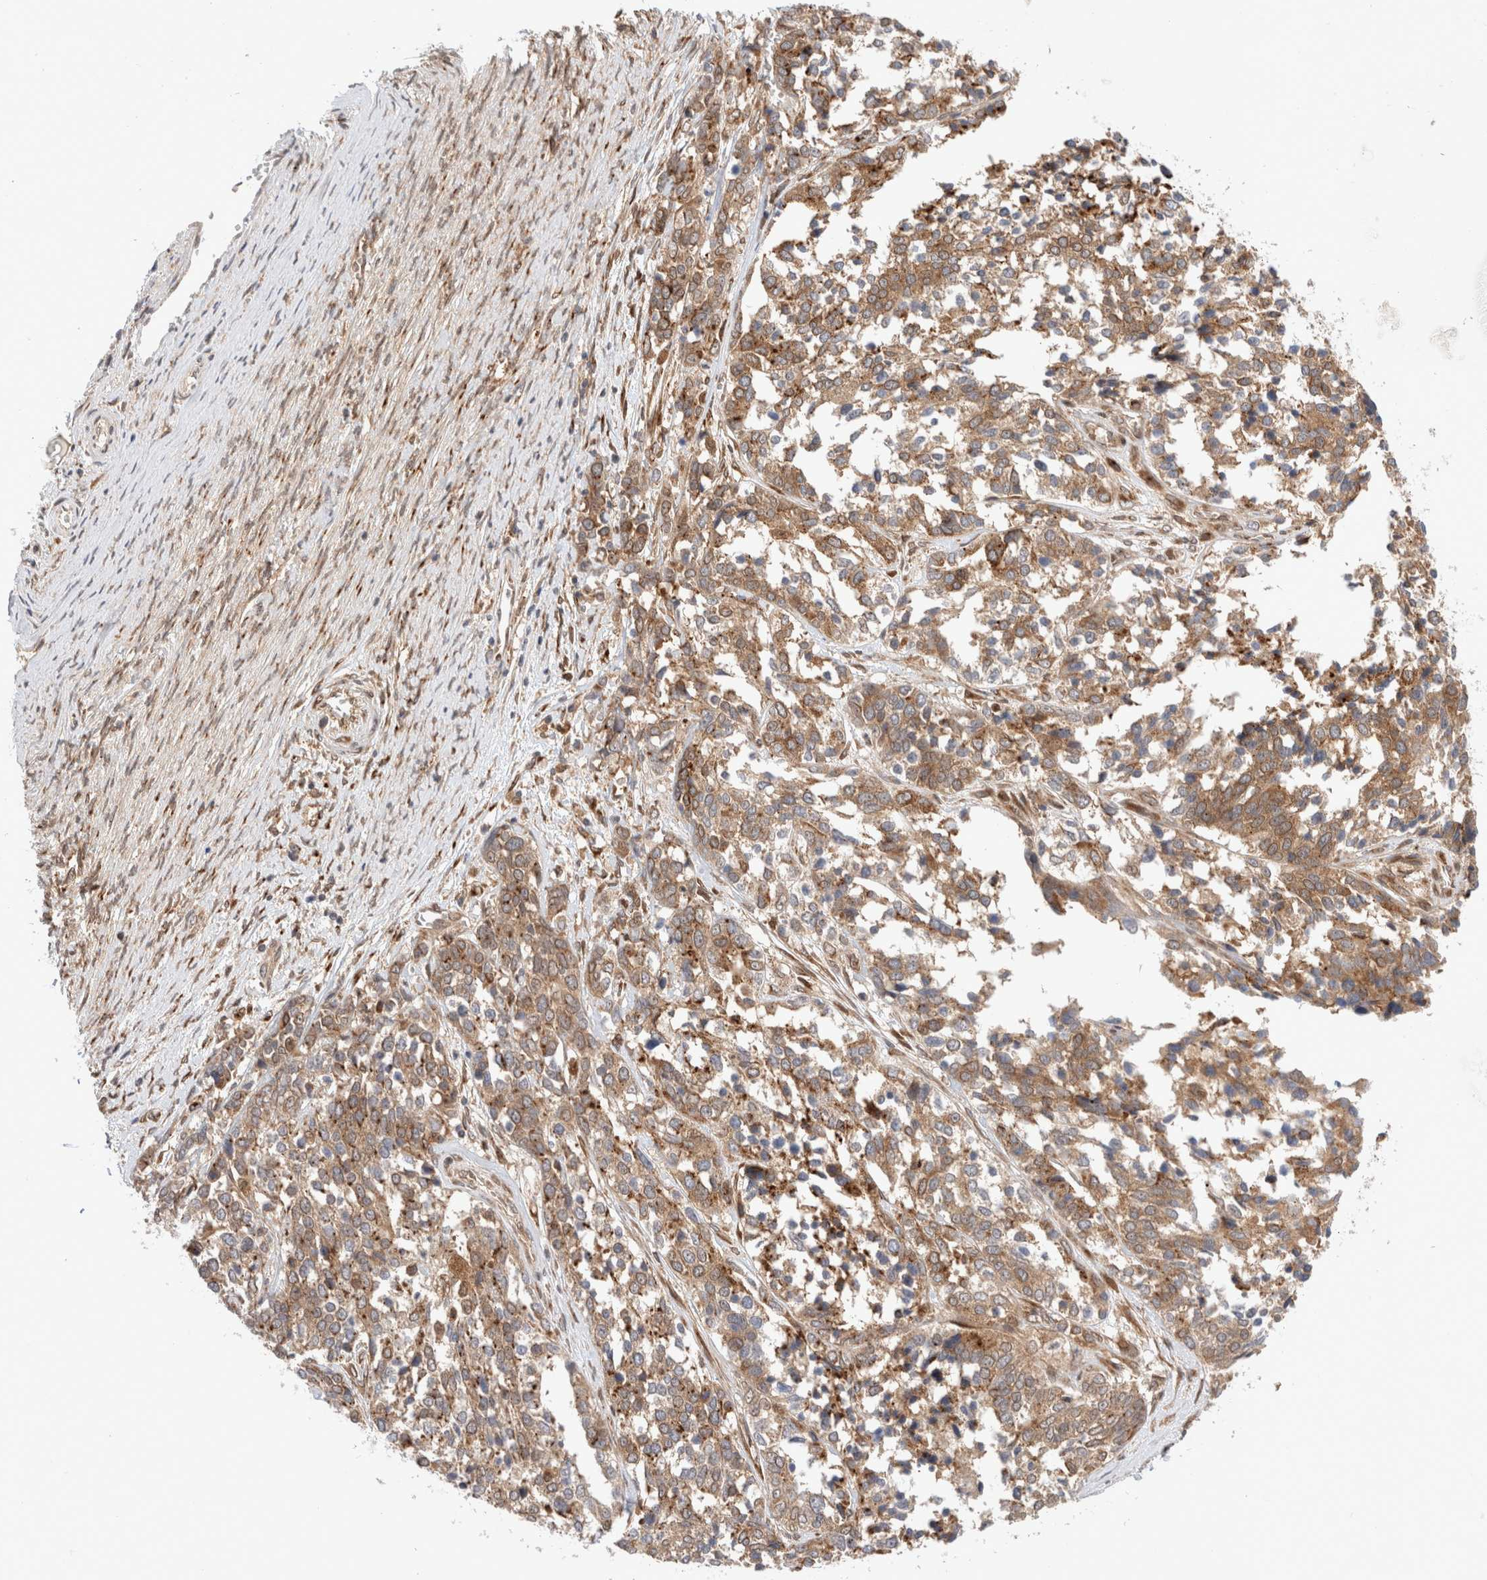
{"staining": {"intensity": "moderate", "quantity": ">75%", "location": "cytoplasmic/membranous"}, "tissue": "ovarian cancer", "cell_type": "Tumor cells", "image_type": "cancer", "snomed": [{"axis": "morphology", "description": "Cystadenocarcinoma, serous, NOS"}, {"axis": "topography", "description": "Ovary"}], "caption": "The image reveals staining of serous cystadenocarcinoma (ovarian), revealing moderate cytoplasmic/membranous protein positivity (brown color) within tumor cells. (brown staining indicates protein expression, while blue staining denotes nuclei).", "gene": "GCN1", "patient": {"sex": "female", "age": 44}}